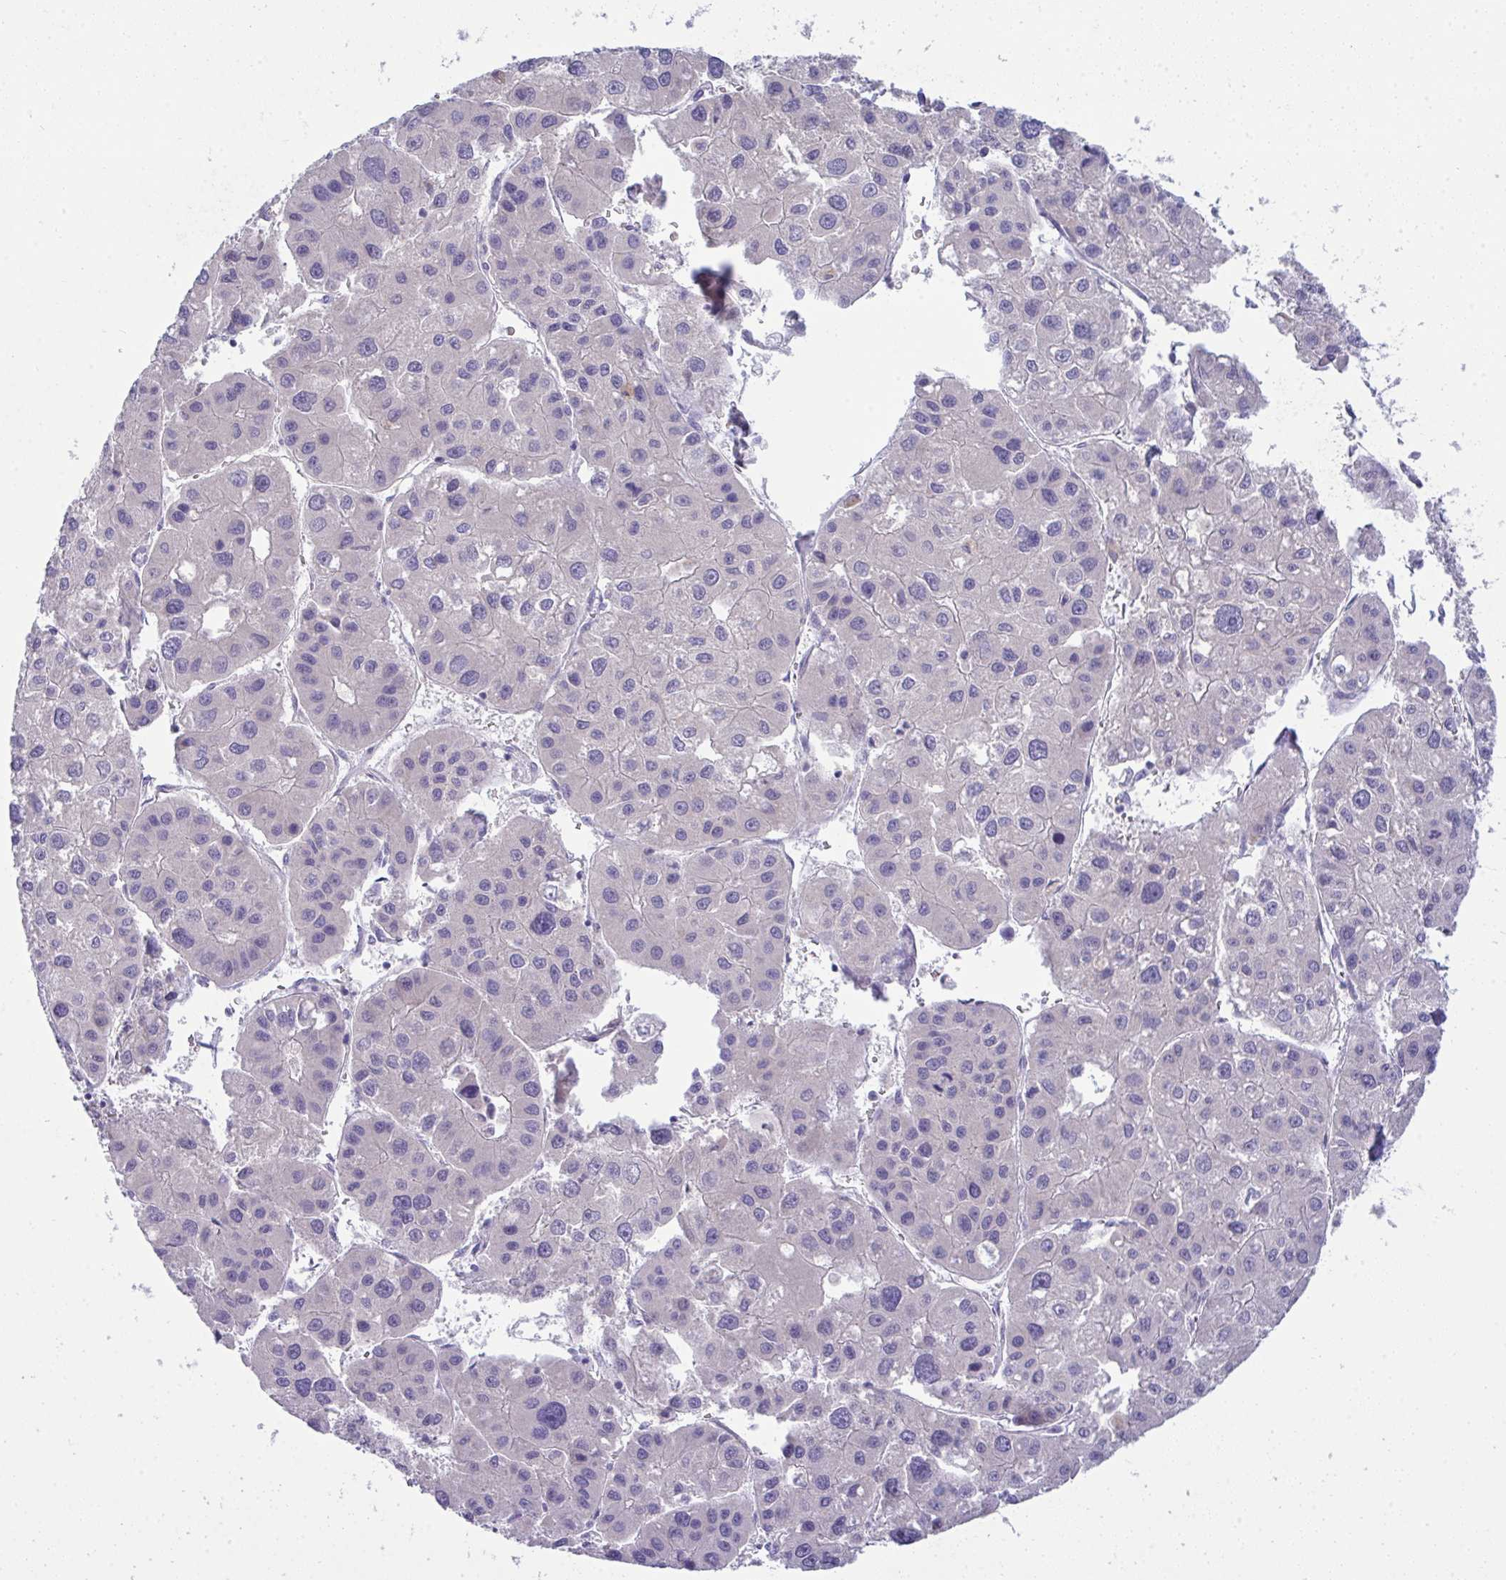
{"staining": {"intensity": "negative", "quantity": "none", "location": "none"}, "tissue": "liver cancer", "cell_type": "Tumor cells", "image_type": "cancer", "snomed": [{"axis": "morphology", "description": "Carcinoma, Hepatocellular, NOS"}, {"axis": "topography", "description": "Liver"}], "caption": "DAB immunohistochemical staining of liver cancer shows no significant positivity in tumor cells. (Brightfield microscopy of DAB (3,3'-diaminobenzidine) immunohistochemistry at high magnification).", "gene": "SPTB", "patient": {"sex": "male", "age": 73}}